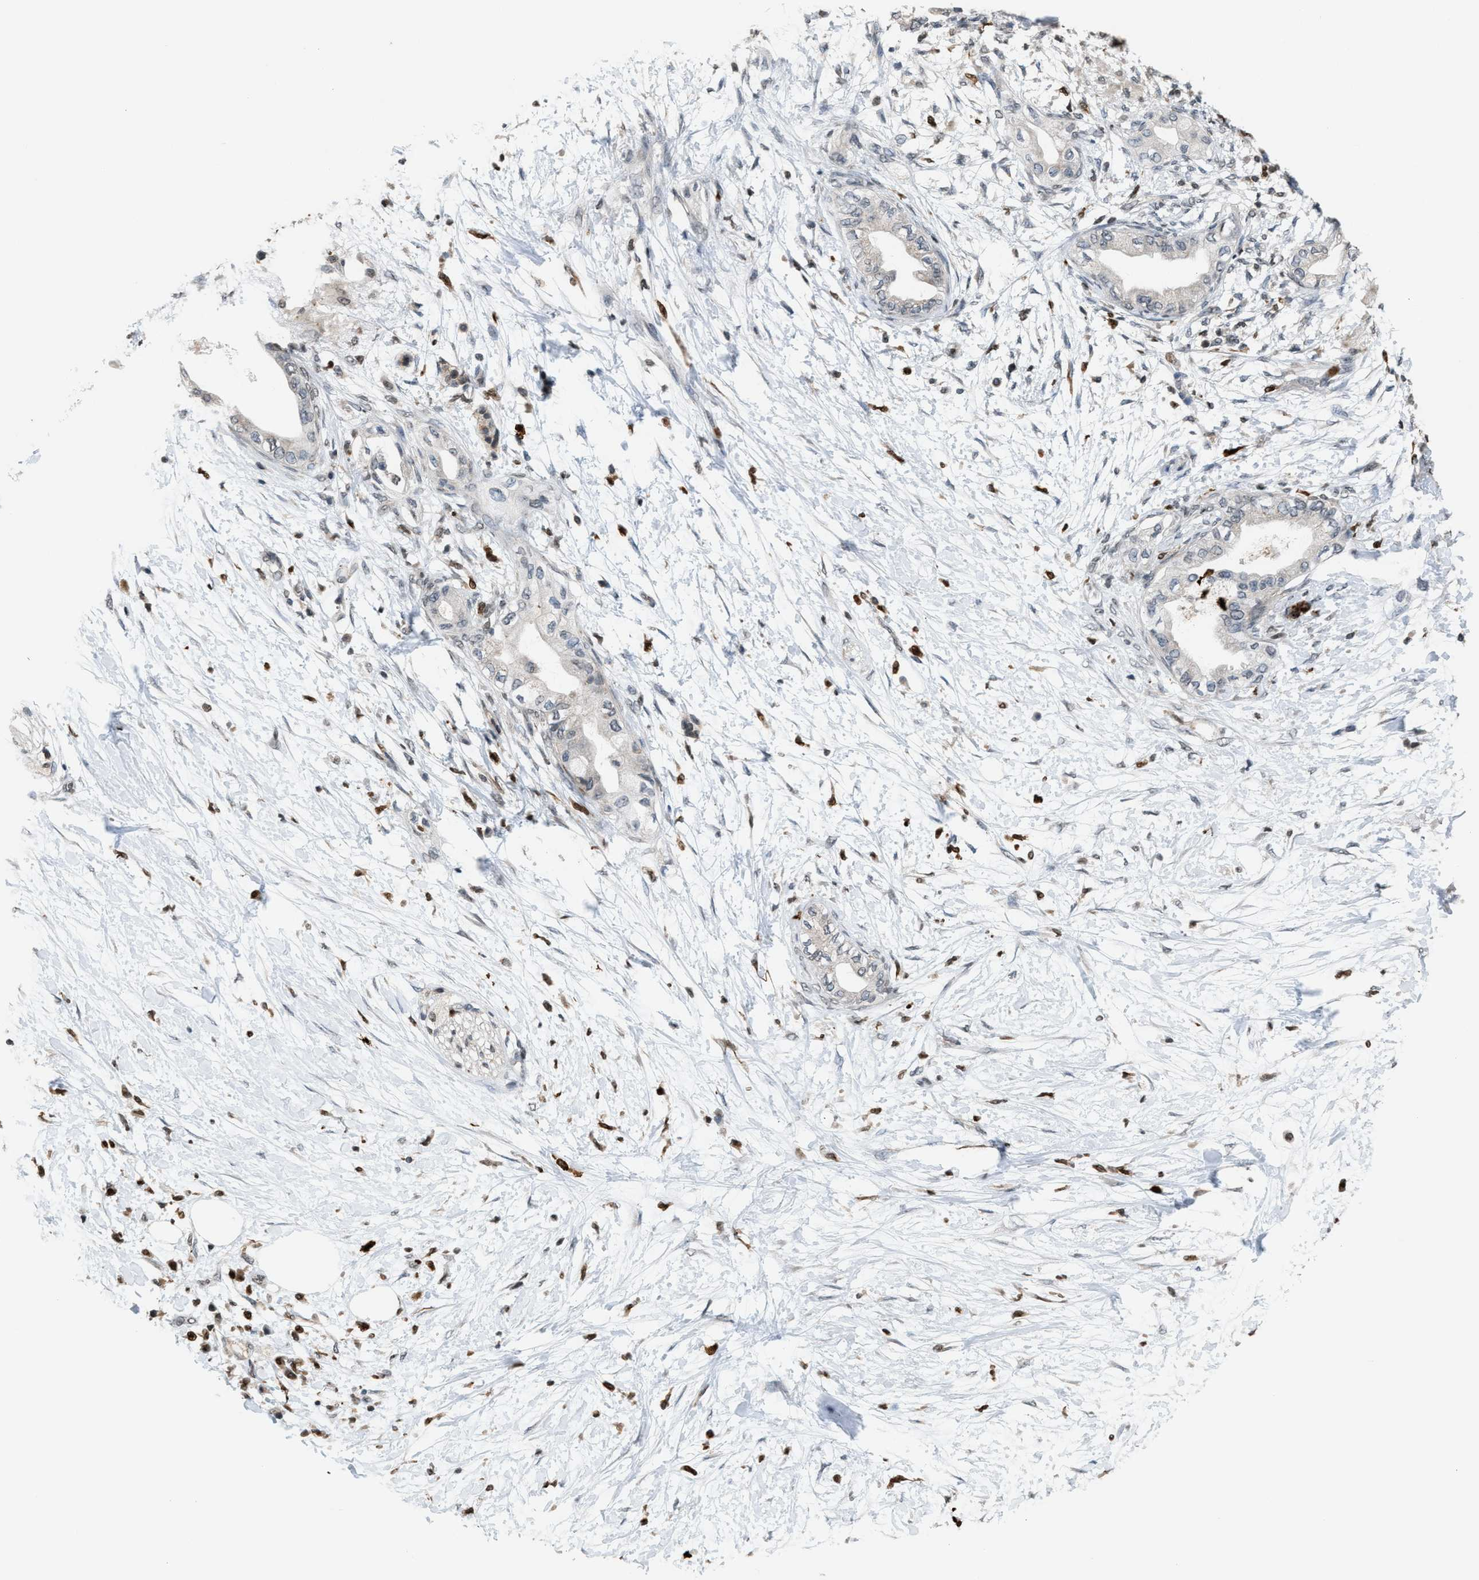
{"staining": {"intensity": "weak", "quantity": "25%-75%", "location": "cytoplasmic/membranous"}, "tissue": "adipose tissue", "cell_type": "Adipocytes", "image_type": "normal", "snomed": [{"axis": "morphology", "description": "Normal tissue, NOS"}, {"axis": "morphology", "description": "Adenocarcinoma, NOS"}, {"axis": "topography", "description": "Duodenum"}, {"axis": "topography", "description": "Peripheral nerve tissue"}], "caption": "A brown stain shows weak cytoplasmic/membranous expression of a protein in adipocytes of unremarkable adipose tissue. (Stains: DAB (3,3'-diaminobenzidine) in brown, nuclei in blue, Microscopy: brightfield microscopy at high magnification).", "gene": "PRUNE2", "patient": {"sex": "female", "age": 60}}